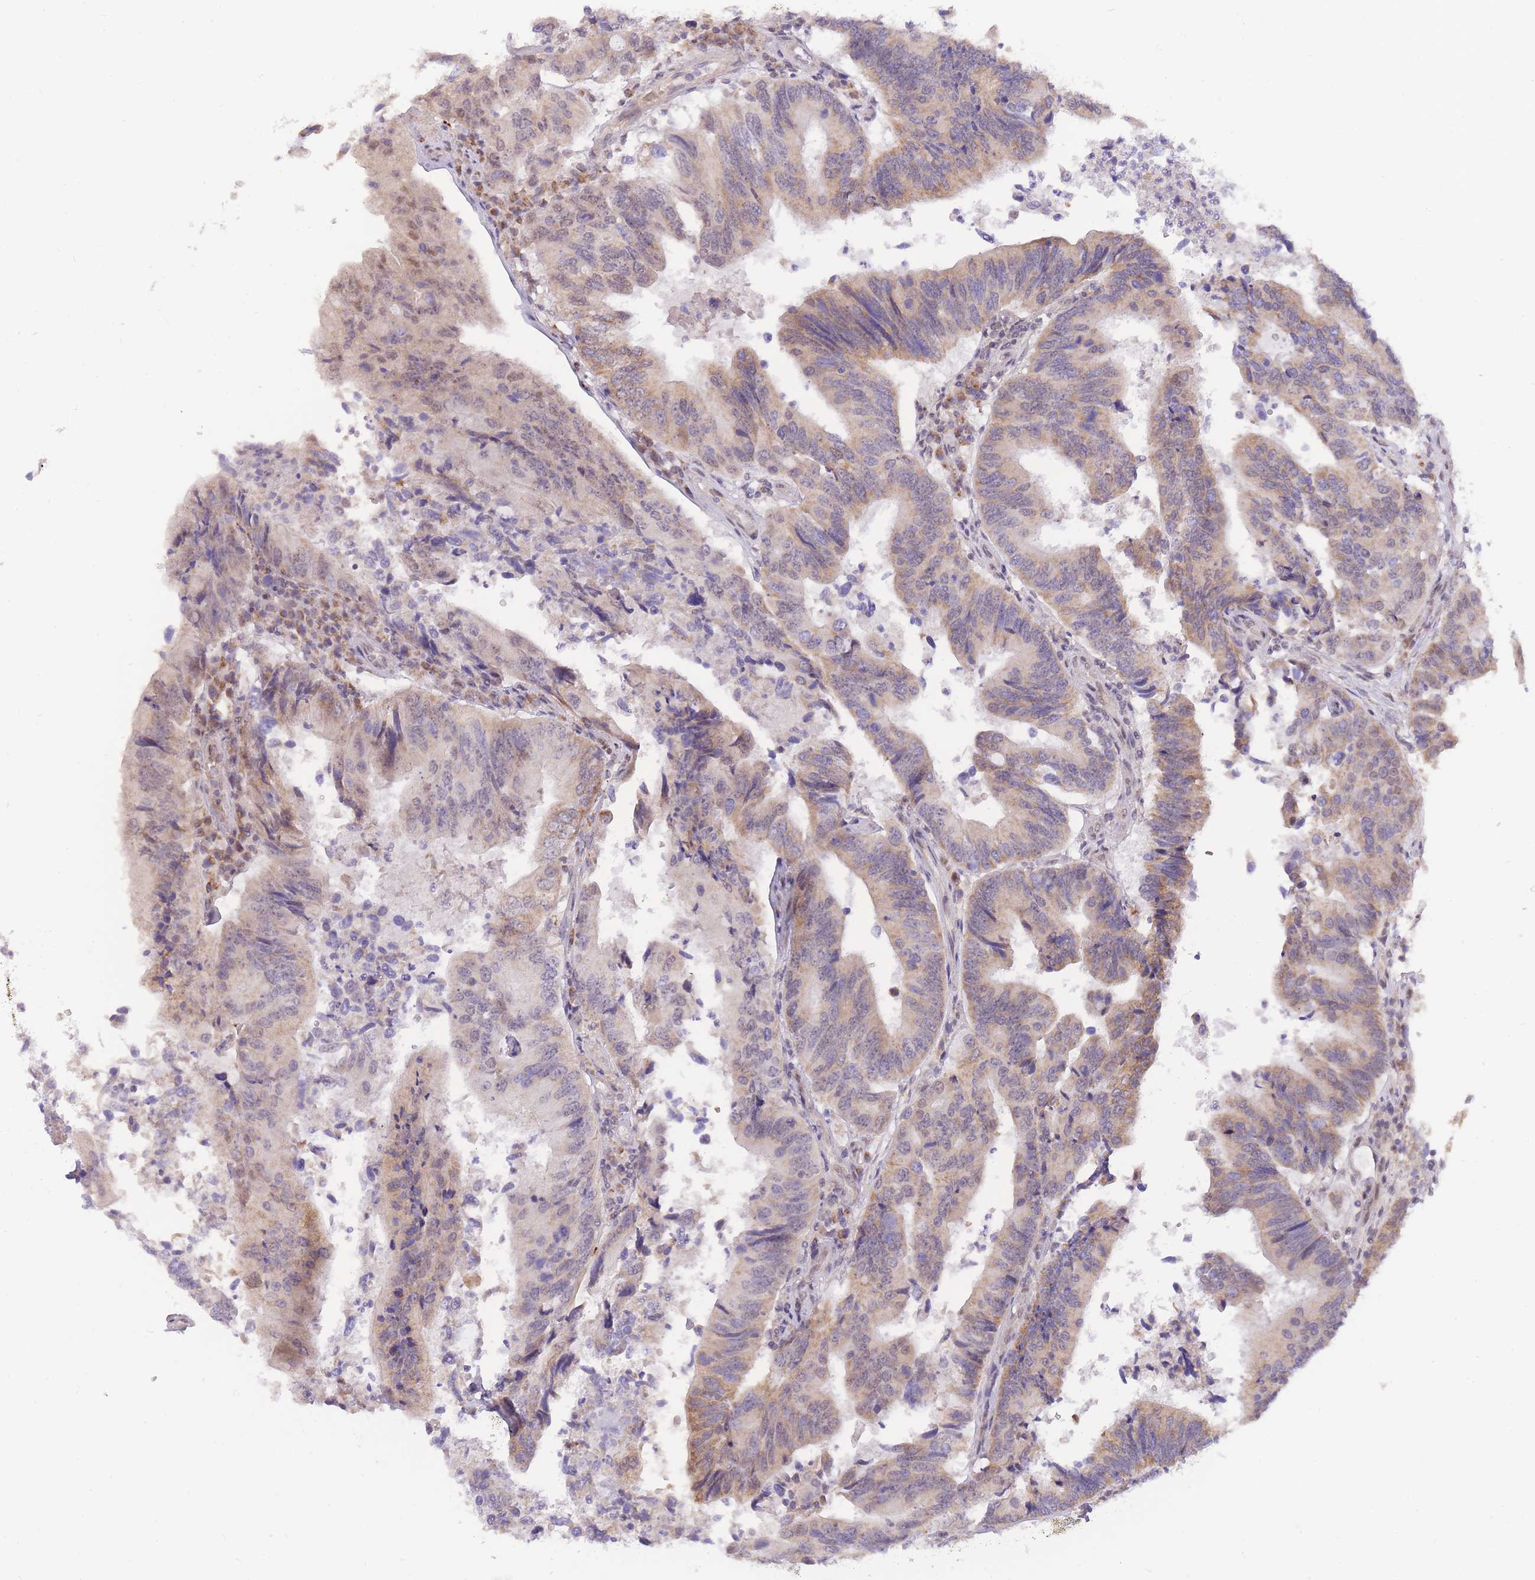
{"staining": {"intensity": "weak", "quantity": ">75%", "location": "cytoplasmic/membranous"}, "tissue": "colorectal cancer", "cell_type": "Tumor cells", "image_type": "cancer", "snomed": [{"axis": "morphology", "description": "Adenocarcinoma, NOS"}, {"axis": "topography", "description": "Colon"}], "caption": "A low amount of weak cytoplasmic/membranous positivity is identified in about >75% of tumor cells in colorectal adenocarcinoma tissue.", "gene": "MINDY2", "patient": {"sex": "female", "age": 67}}